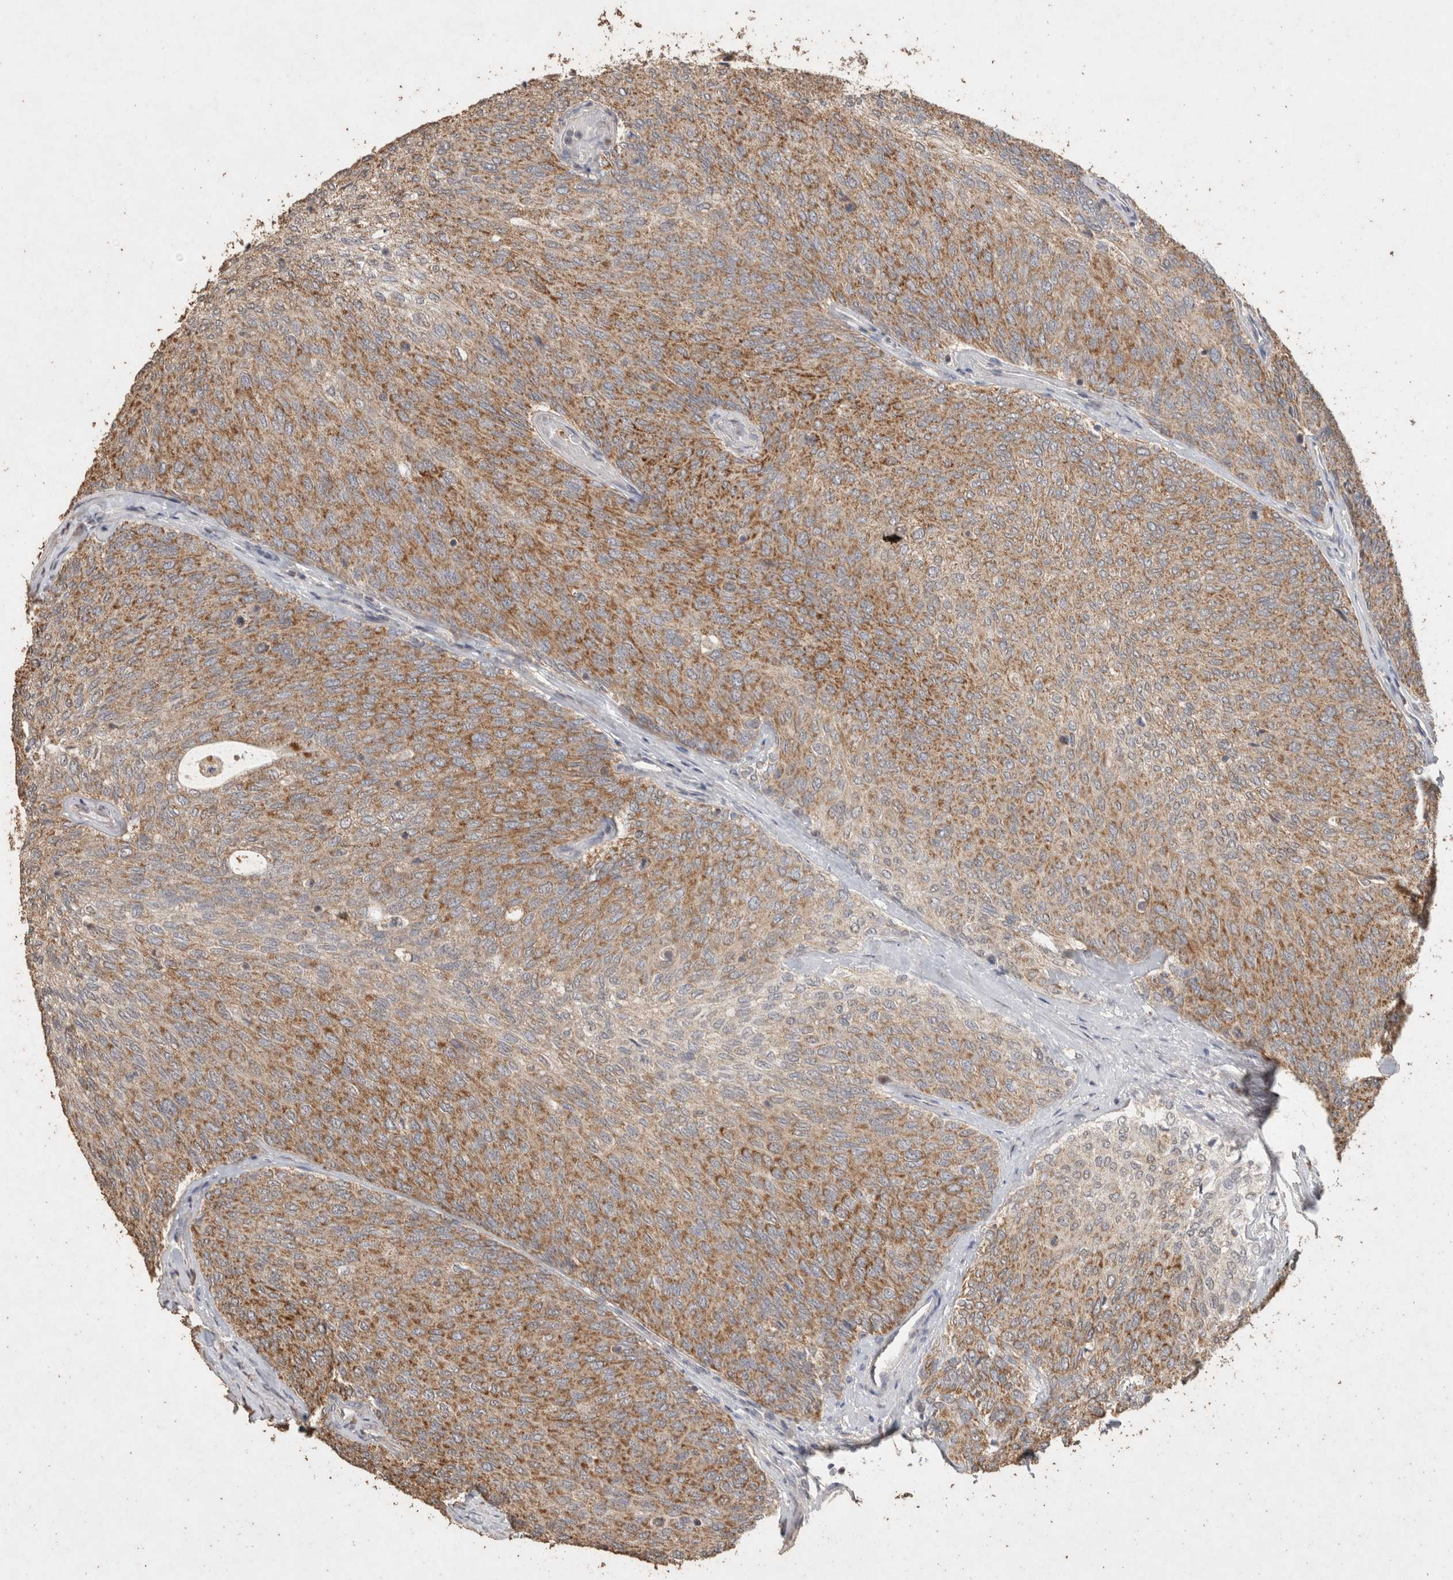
{"staining": {"intensity": "moderate", "quantity": ">75%", "location": "cytoplasmic/membranous"}, "tissue": "urothelial cancer", "cell_type": "Tumor cells", "image_type": "cancer", "snomed": [{"axis": "morphology", "description": "Urothelial carcinoma, Low grade"}, {"axis": "topography", "description": "Urinary bladder"}], "caption": "Immunohistochemistry (IHC) of urothelial cancer exhibits medium levels of moderate cytoplasmic/membranous expression in about >75% of tumor cells. (DAB IHC, brown staining for protein, blue staining for nuclei).", "gene": "ACADM", "patient": {"sex": "female", "age": 79}}